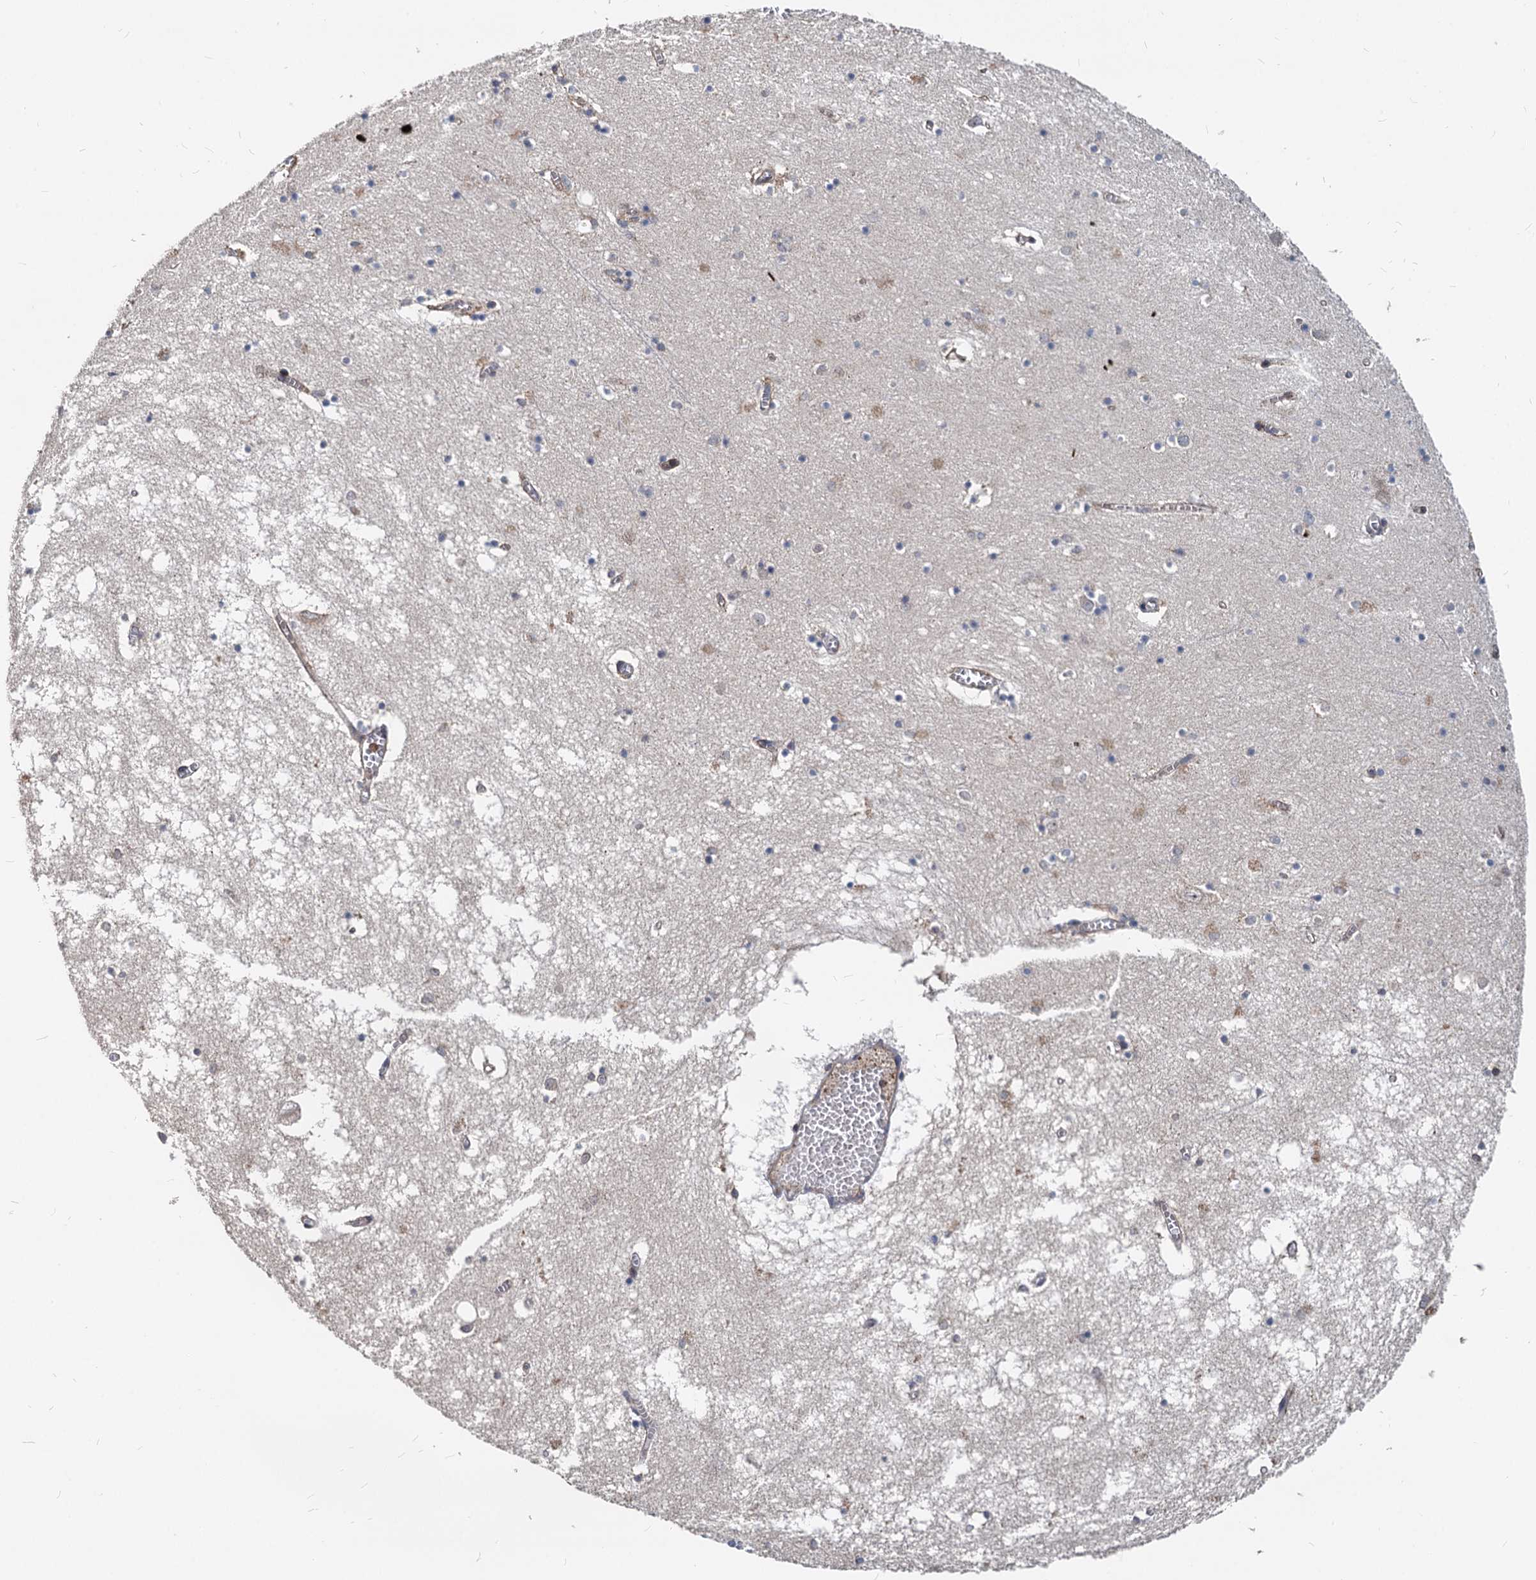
{"staining": {"intensity": "weak", "quantity": "<25%", "location": "cytoplasmic/membranous"}, "tissue": "hippocampus", "cell_type": "Glial cells", "image_type": "normal", "snomed": [{"axis": "morphology", "description": "Normal tissue, NOS"}, {"axis": "topography", "description": "Hippocampus"}], "caption": "The image displays no significant positivity in glial cells of hippocampus. (Immunohistochemistry (ihc), brightfield microscopy, high magnification).", "gene": "STIM1", "patient": {"sex": "male", "age": 70}}